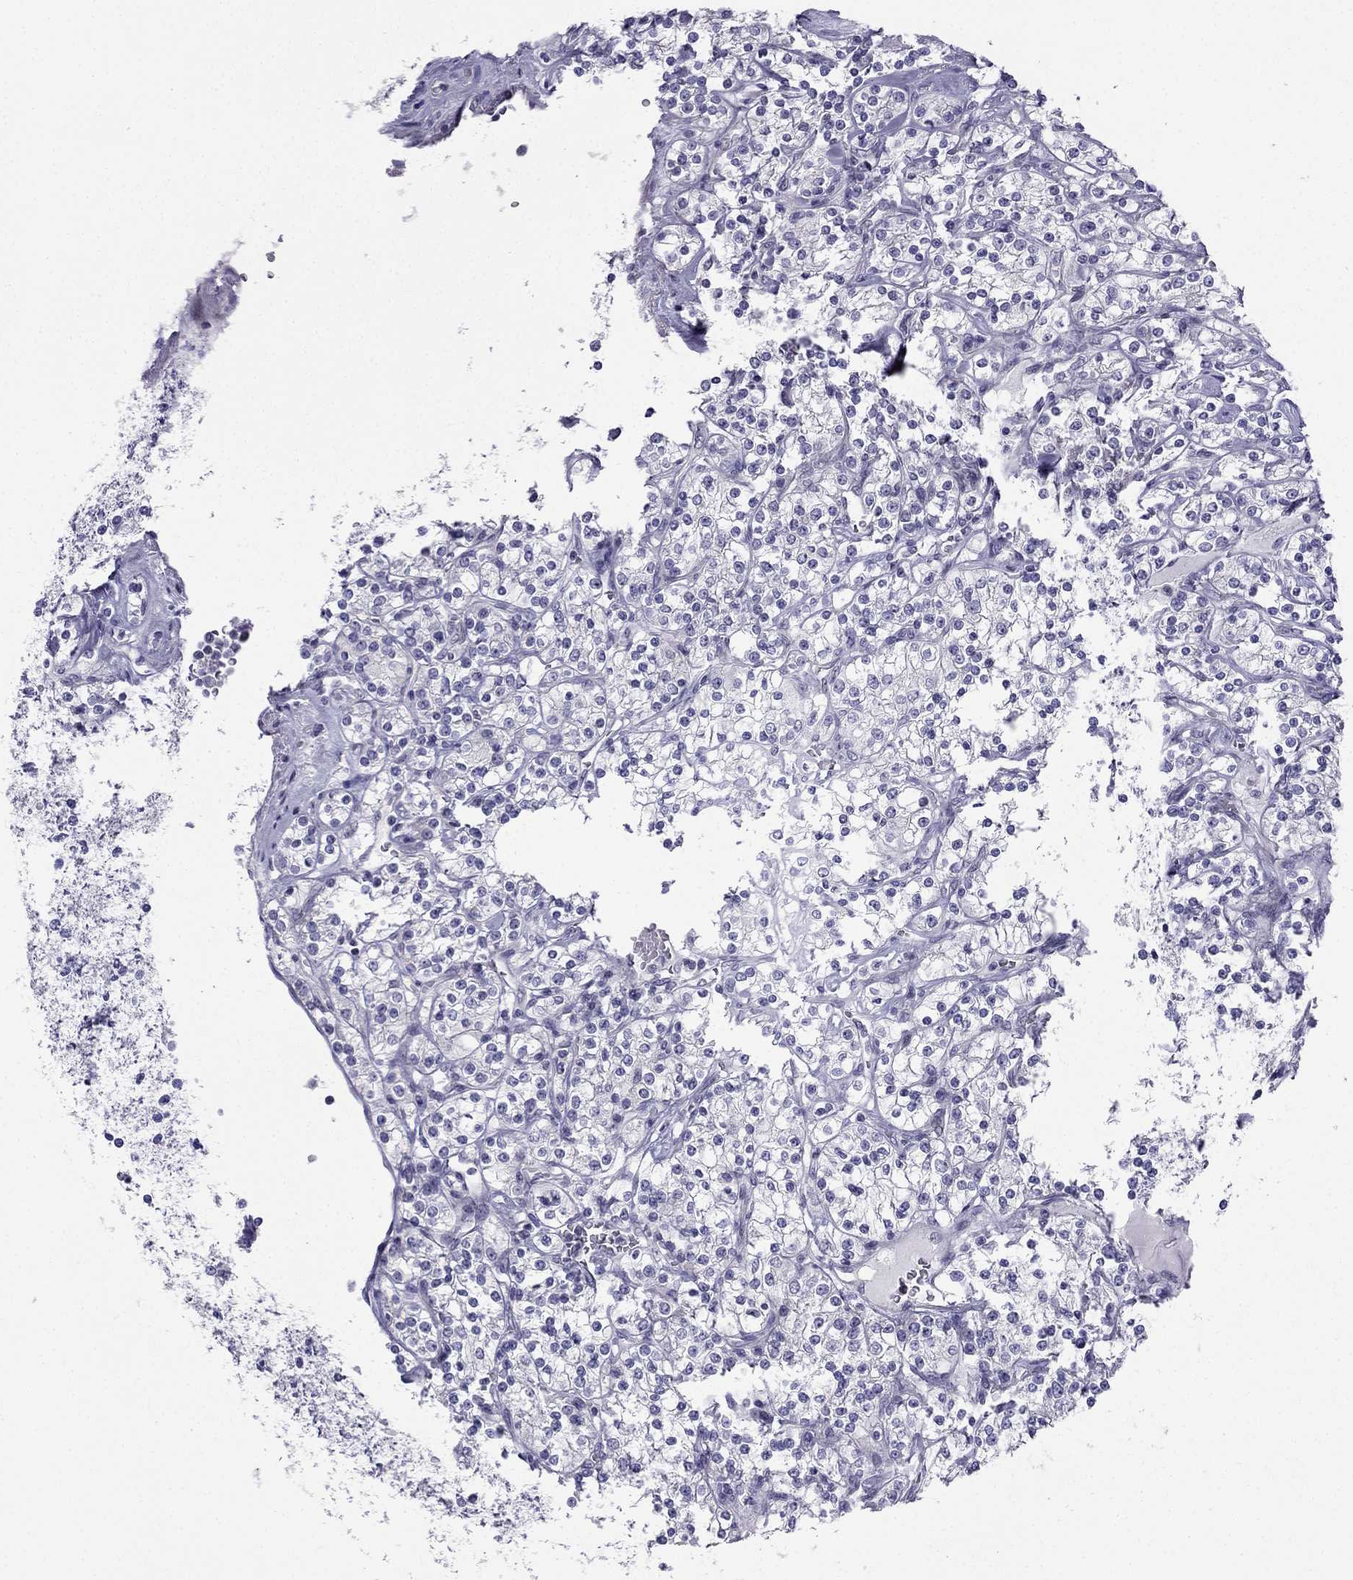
{"staining": {"intensity": "negative", "quantity": "none", "location": "none"}, "tissue": "renal cancer", "cell_type": "Tumor cells", "image_type": "cancer", "snomed": [{"axis": "morphology", "description": "Adenocarcinoma, NOS"}, {"axis": "topography", "description": "Kidney"}], "caption": "Immunohistochemistry (IHC) histopathology image of renal cancer (adenocarcinoma) stained for a protein (brown), which exhibits no staining in tumor cells.", "gene": "POM121L12", "patient": {"sex": "male", "age": 77}}